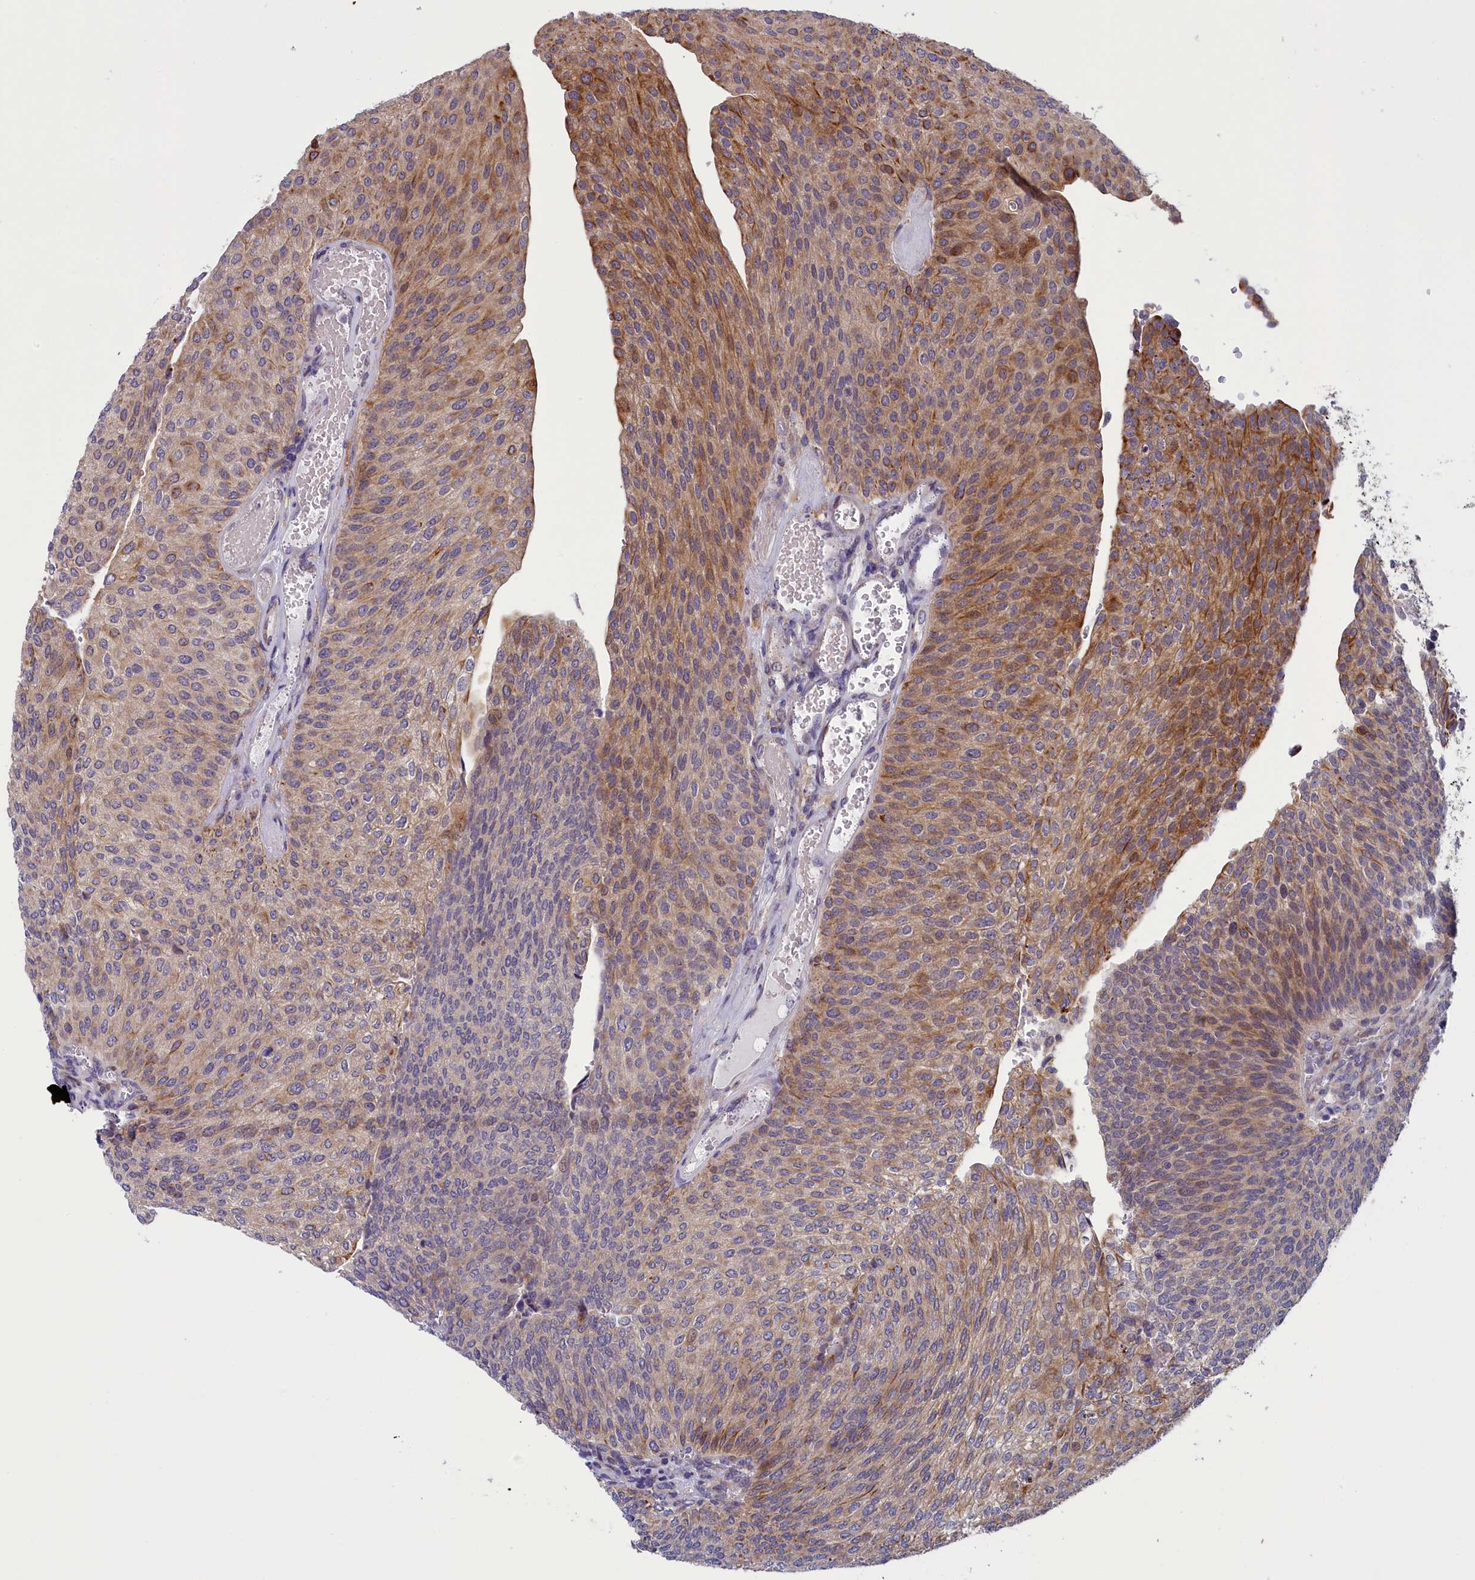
{"staining": {"intensity": "moderate", "quantity": "25%-75%", "location": "cytoplasmic/membranous"}, "tissue": "urothelial cancer", "cell_type": "Tumor cells", "image_type": "cancer", "snomed": [{"axis": "morphology", "description": "Urothelial carcinoma, High grade"}, {"axis": "topography", "description": "Urinary bladder"}], "caption": "A medium amount of moderate cytoplasmic/membranous positivity is present in approximately 25%-75% of tumor cells in urothelial carcinoma (high-grade) tissue.", "gene": "ANKRD39", "patient": {"sex": "female", "age": 79}}